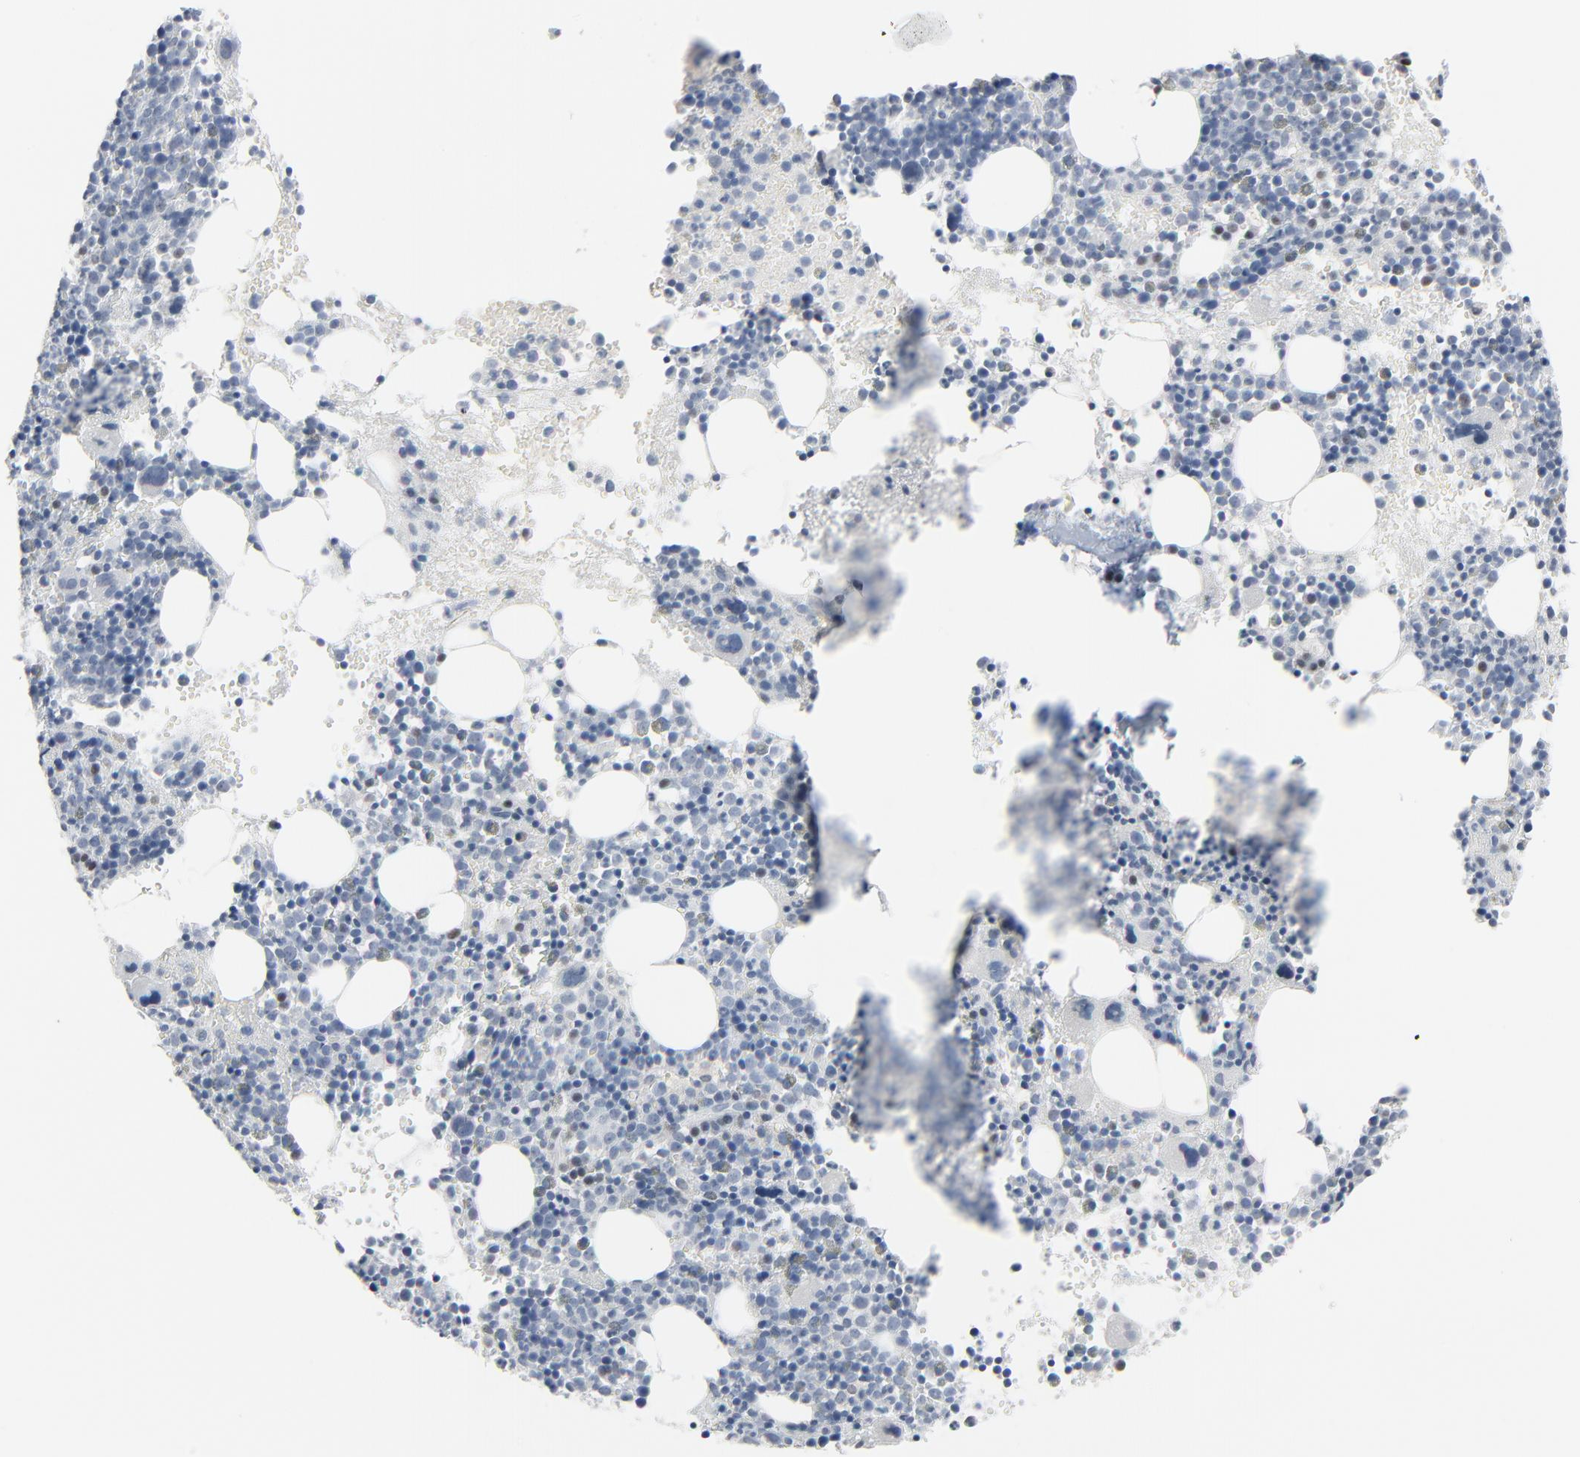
{"staining": {"intensity": "moderate", "quantity": "<25%", "location": "nuclear"}, "tissue": "bone marrow", "cell_type": "Hematopoietic cells", "image_type": "normal", "snomed": [{"axis": "morphology", "description": "Normal tissue, NOS"}, {"axis": "topography", "description": "Bone marrow"}], "caption": "Immunohistochemistry (IHC) micrograph of benign bone marrow: bone marrow stained using immunohistochemistry demonstrates low levels of moderate protein expression localized specifically in the nuclear of hematopoietic cells, appearing as a nuclear brown color.", "gene": "SAGE1", "patient": {"sex": "male", "age": 34}}